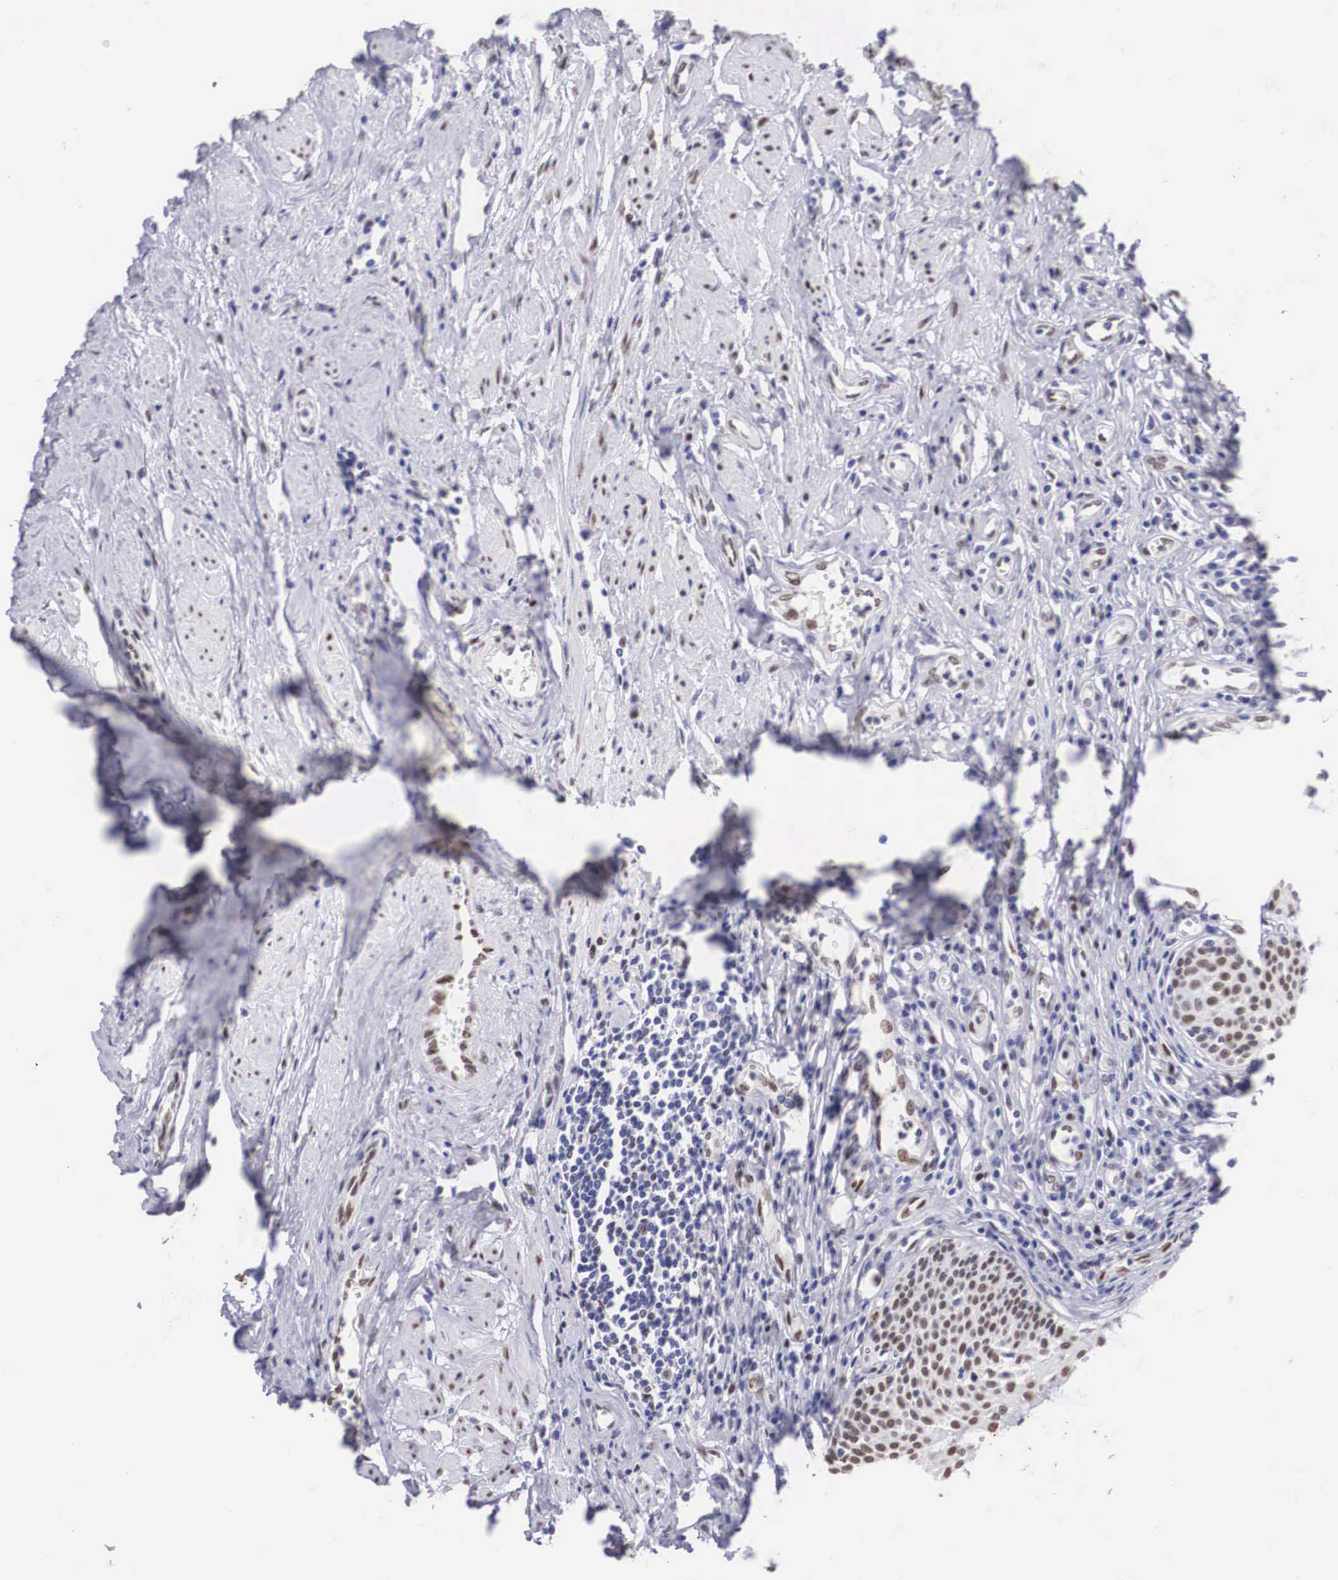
{"staining": {"intensity": "moderate", "quantity": ">75%", "location": "nuclear"}, "tissue": "urinary bladder", "cell_type": "Urothelial cells", "image_type": "normal", "snomed": [{"axis": "morphology", "description": "Normal tissue, NOS"}, {"axis": "topography", "description": "Urinary bladder"}], "caption": "Immunohistochemical staining of benign human urinary bladder demonstrates medium levels of moderate nuclear staining in about >75% of urothelial cells. (IHC, brightfield microscopy, high magnification).", "gene": "HMGN5", "patient": {"sex": "female", "age": 39}}